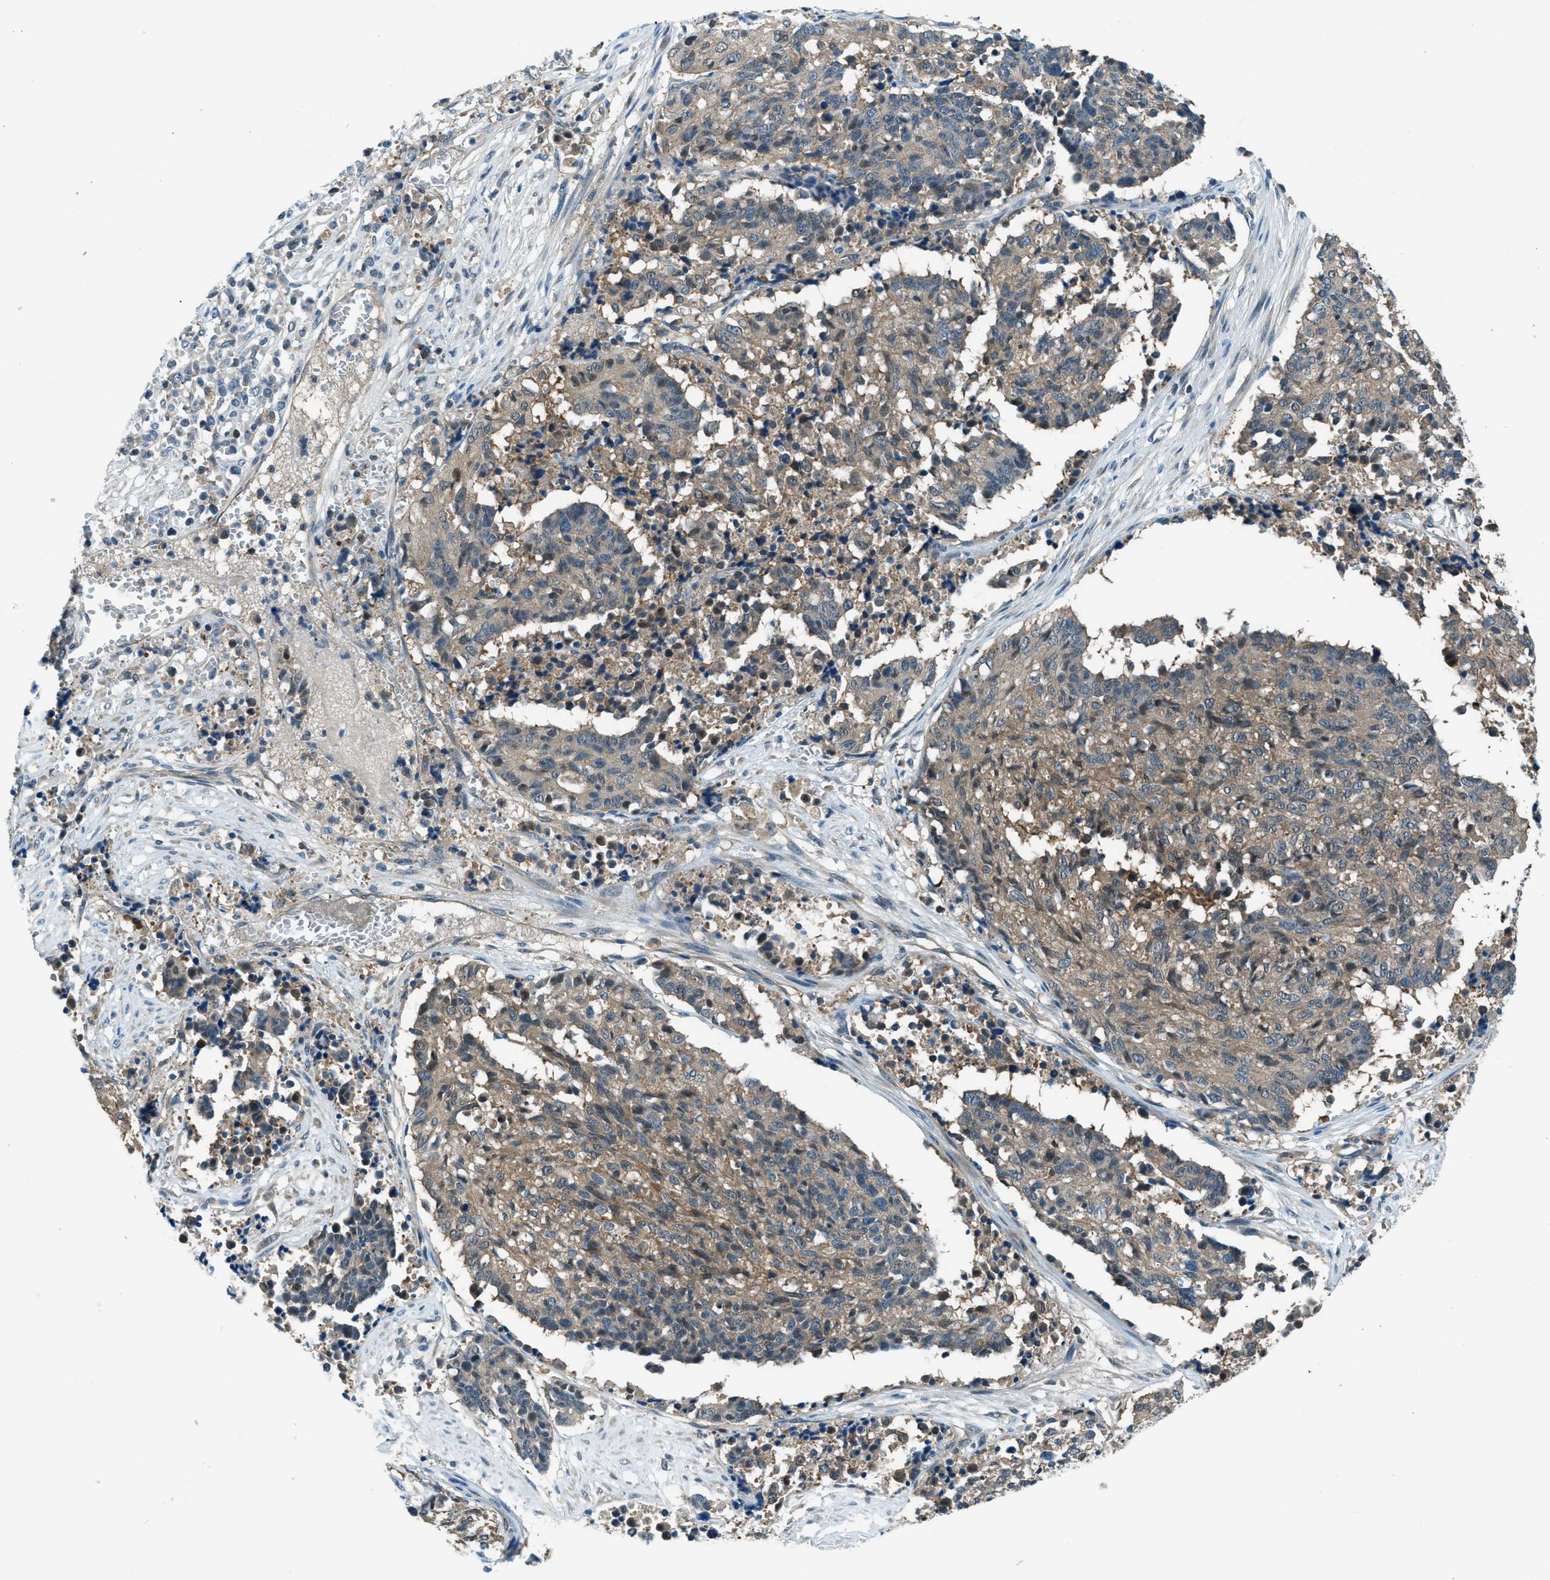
{"staining": {"intensity": "weak", "quantity": "25%-75%", "location": "cytoplasmic/membranous"}, "tissue": "cervical cancer", "cell_type": "Tumor cells", "image_type": "cancer", "snomed": [{"axis": "morphology", "description": "Squamous cell carcinoma, NOS"}, {"axis": "topography", "description": "Cervix"}], "caption": "Cervical cancer tissue reveals weak cytoplasmic/membranous positivity in about 25%-75% of tumor cells", "gene": "HEBP2", "patient": {"sex": "female", "age": 35}}